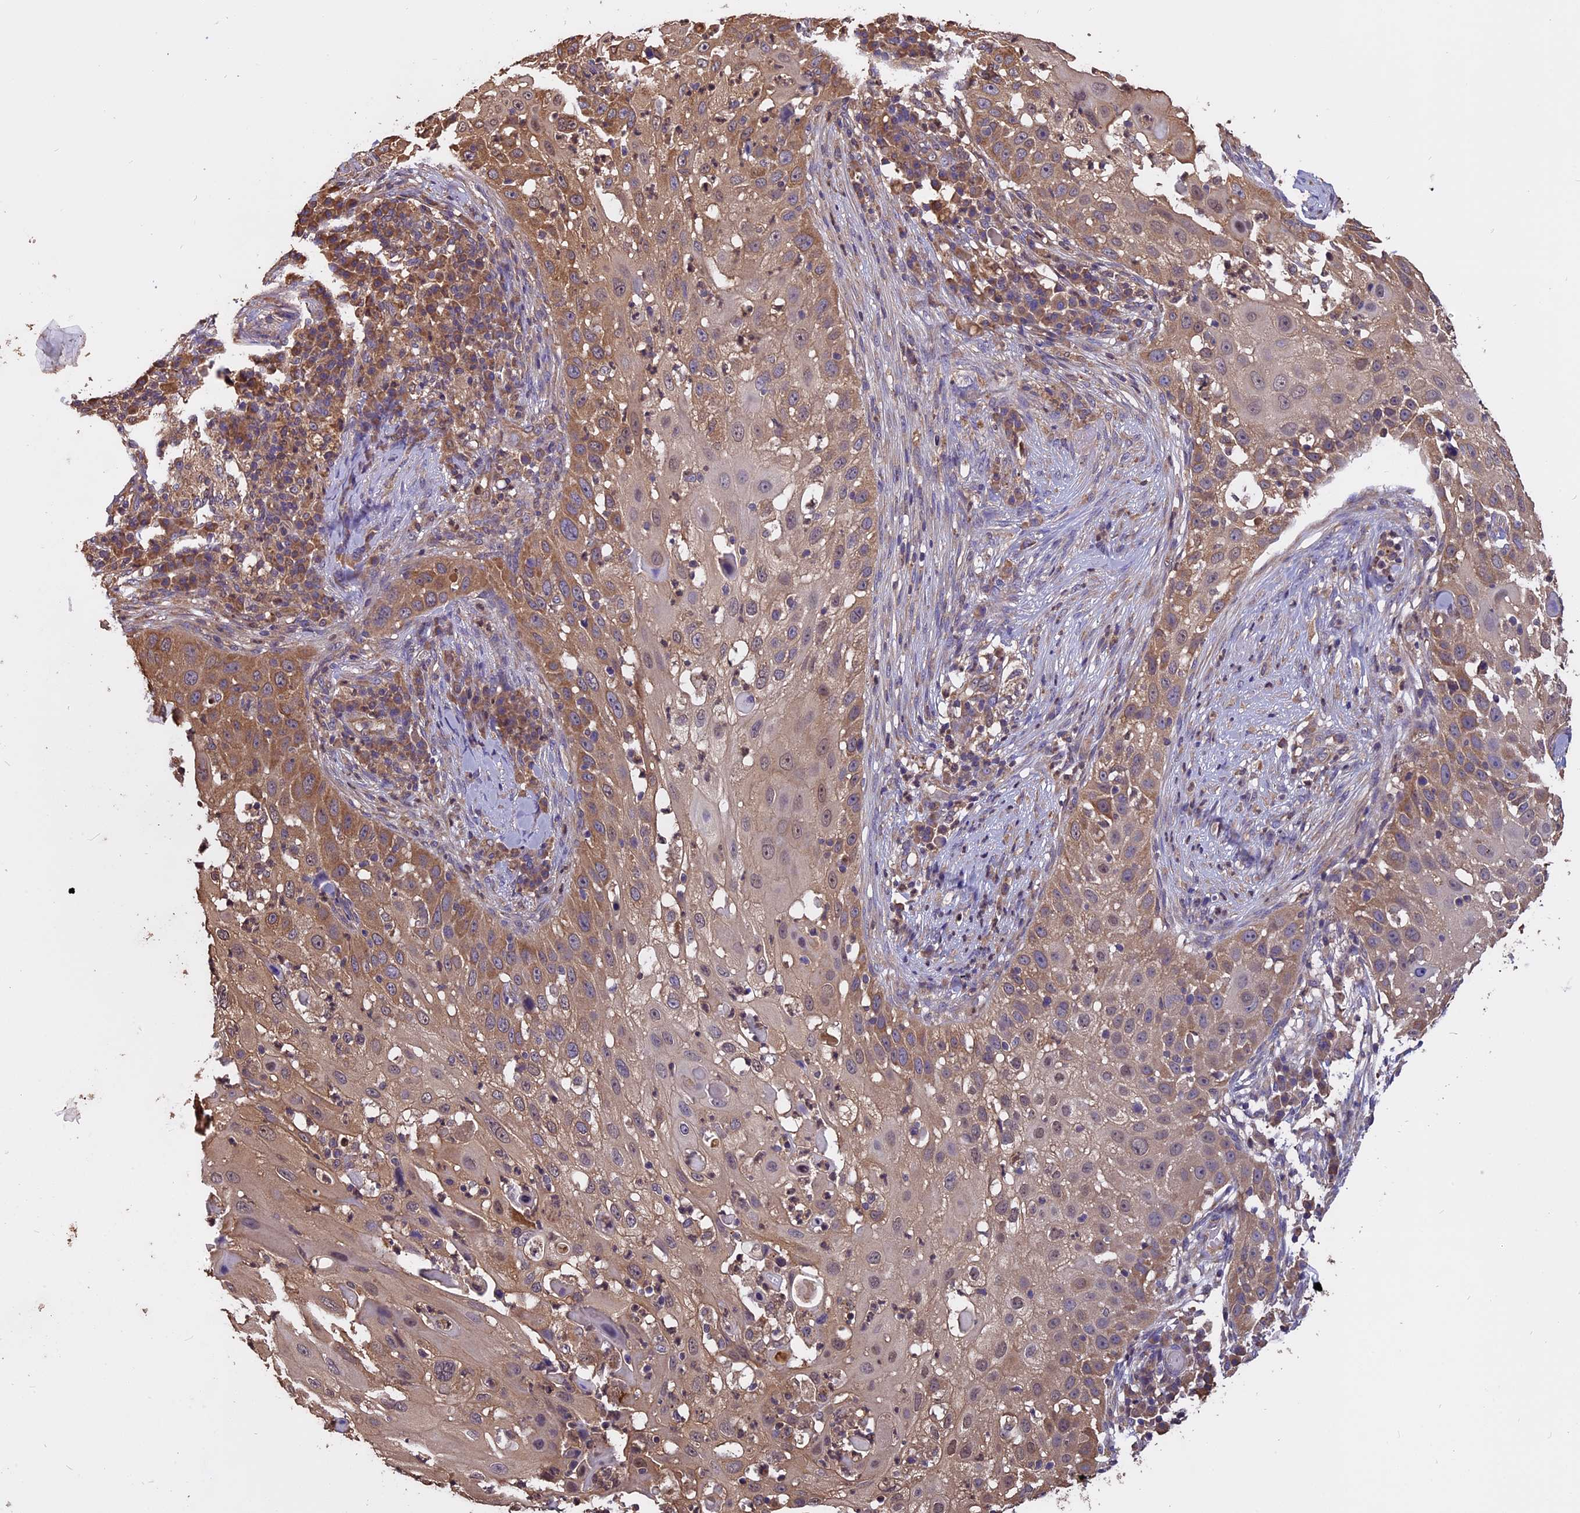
{"staining": {"intensity": "moderate", "quantity": ">75%", "location": "cytoplasmic/membranous"}, "tissue": "skin cancer", "cell_type": "Tumor cells", "image_type": "cancer", "snomed": [{"axis": "morphology", "description": "Squamous cell carcinoma, NOS"}, {"axis": "topography", "description": "Skin"}], "caption": "Skin cancer stained with a protein marker exhibits moderate staining in tumor cells.", "gene": "CHMP2A", "patient": {"sex": "female", "age": 44}}